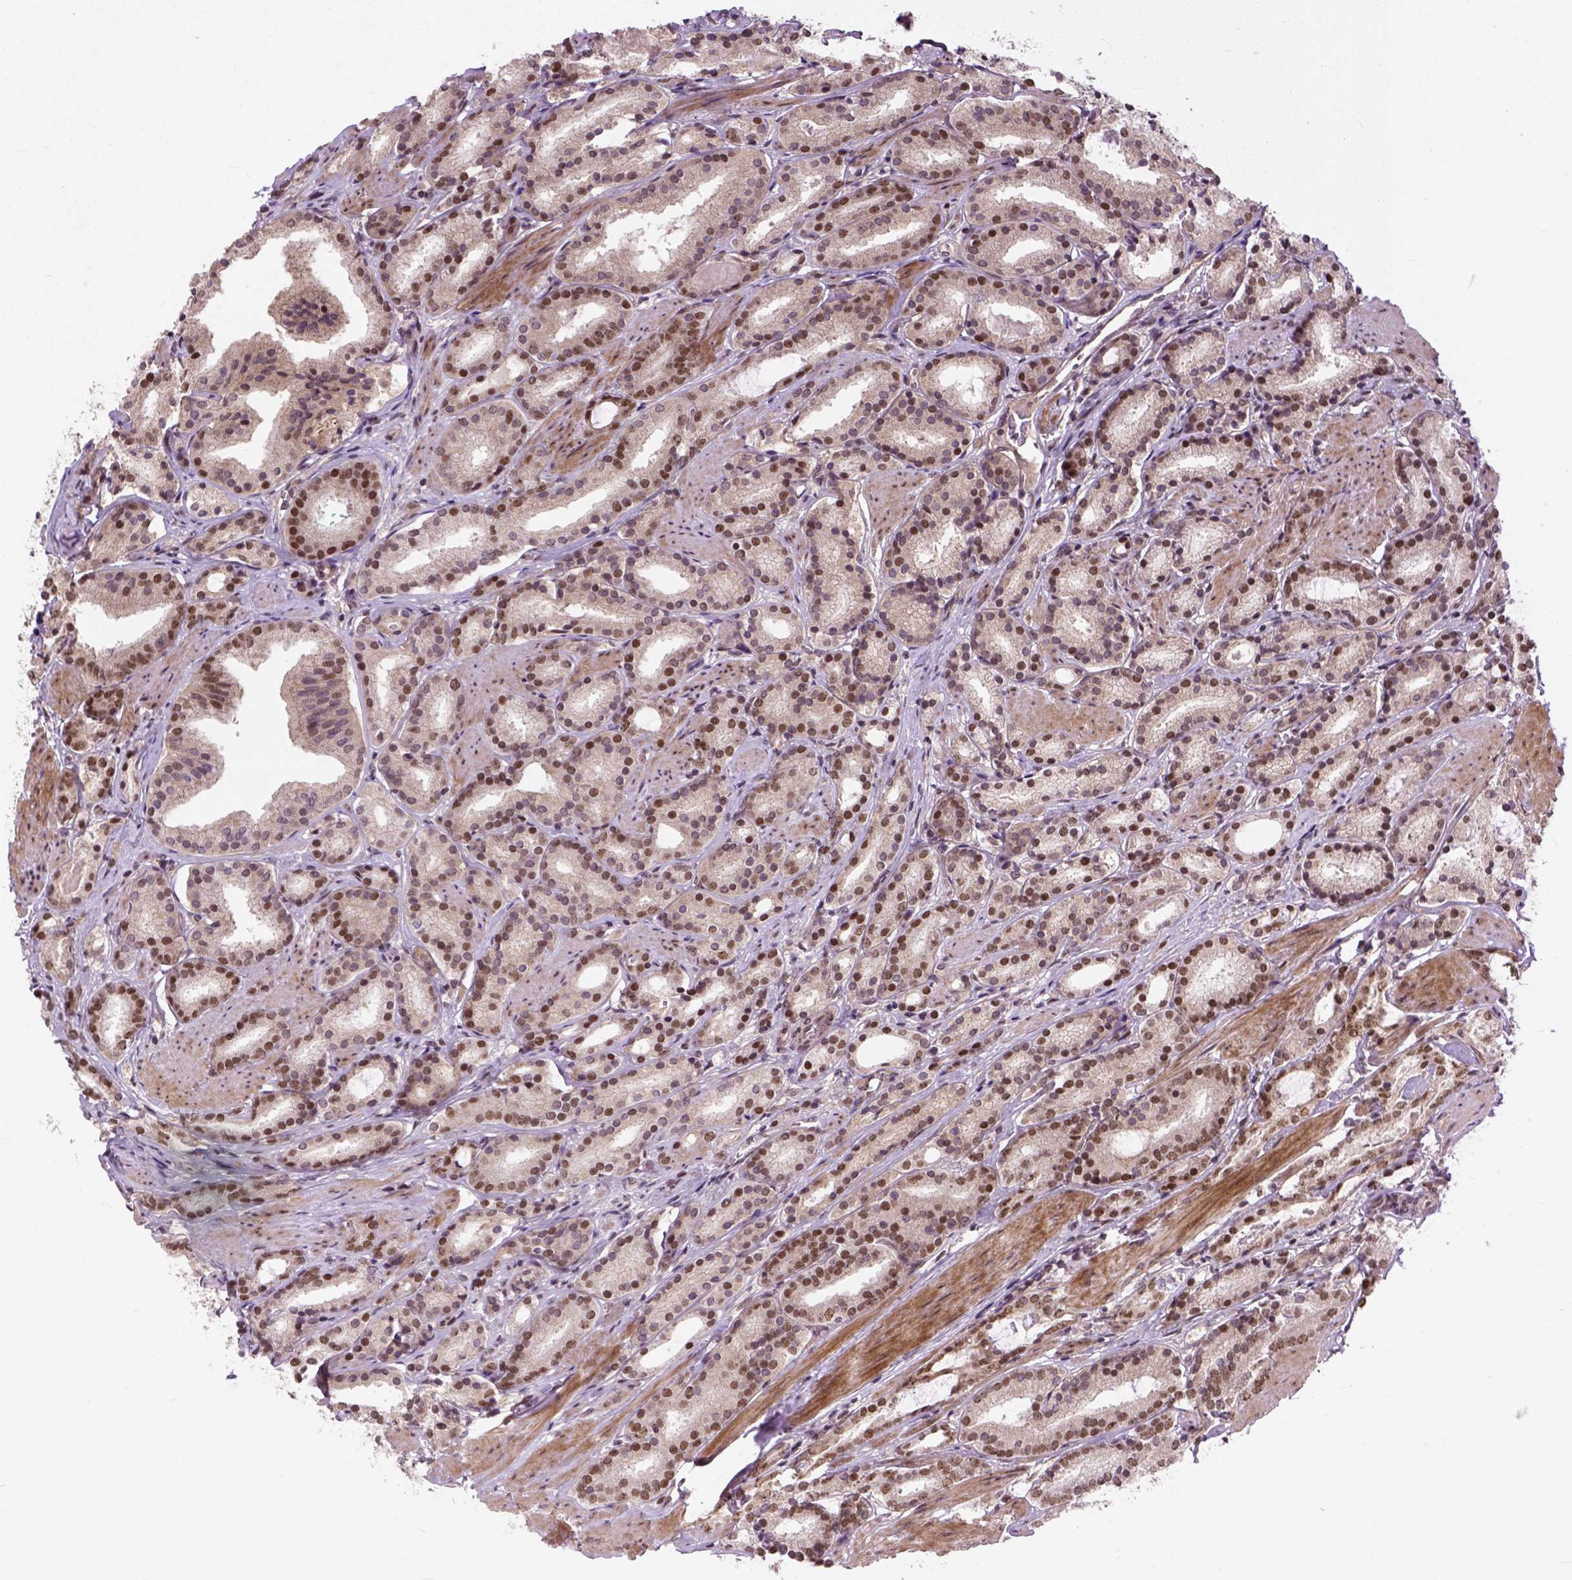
{"staining": {"intensity": "strong", "quantity": "25%-75%", "location": "nuclear"}, "tissue": "prostate cancer", "cell_type": "Tumor cells", "image_type": "cancer", "snomed": [{"axis": "morphology", "description": "Adenocarcinoma, High grade"}, {"axis": "topography", "description": "Prostate"}], "caption": "Protein staining of prostate cancer (high-grade adenocarcinoma) tissue demonstrates strong nuclear expression in approximately 25%-75% of tumor cells.", "gene": "ZNF630", "patient": {"sex": "male", "age": 63}}